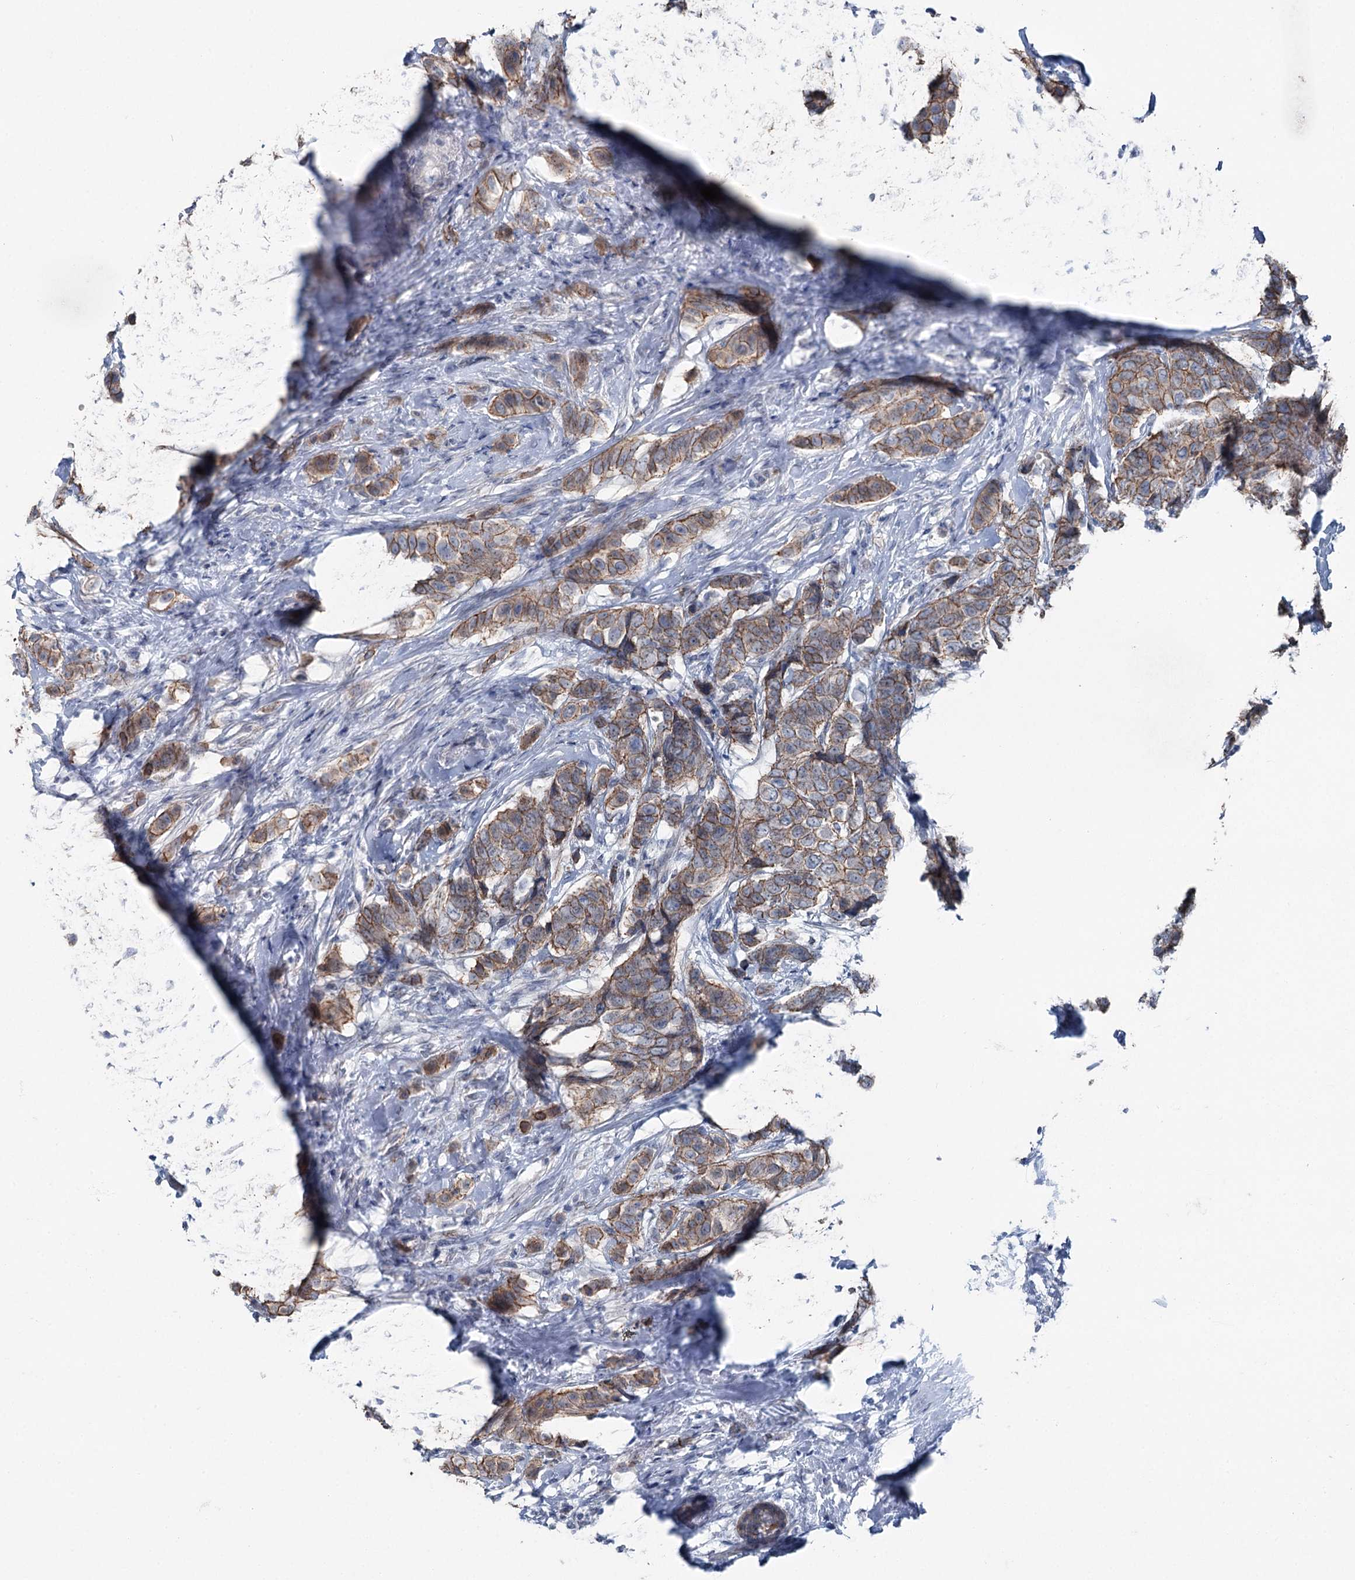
{"staining": {"intensity": "moderate", "quantity": ">75%", "location": "cytoplasmic/membranous"}, "tissue": "breast cancer", "cell_type": "Tumor cells", "image_type": "cancer", "snomed": [{"axis": "morphology", "description": "Lobular carcinoma"}, {"axis": "topography", "description": "Breast"}], "caption": "Brown immunohistochemical staining in breast cancer (lobular carcinoma) reveals moderate cytoplasmic/membranous positivity in about >75% of tumor cells. The staining is performed using DAB brown chromogen to label protein expression. The nuclei are counter-stained blue using hematoxylin.", "gene": "FAM120B", "patient": {"sex": "female", "age": 51}}